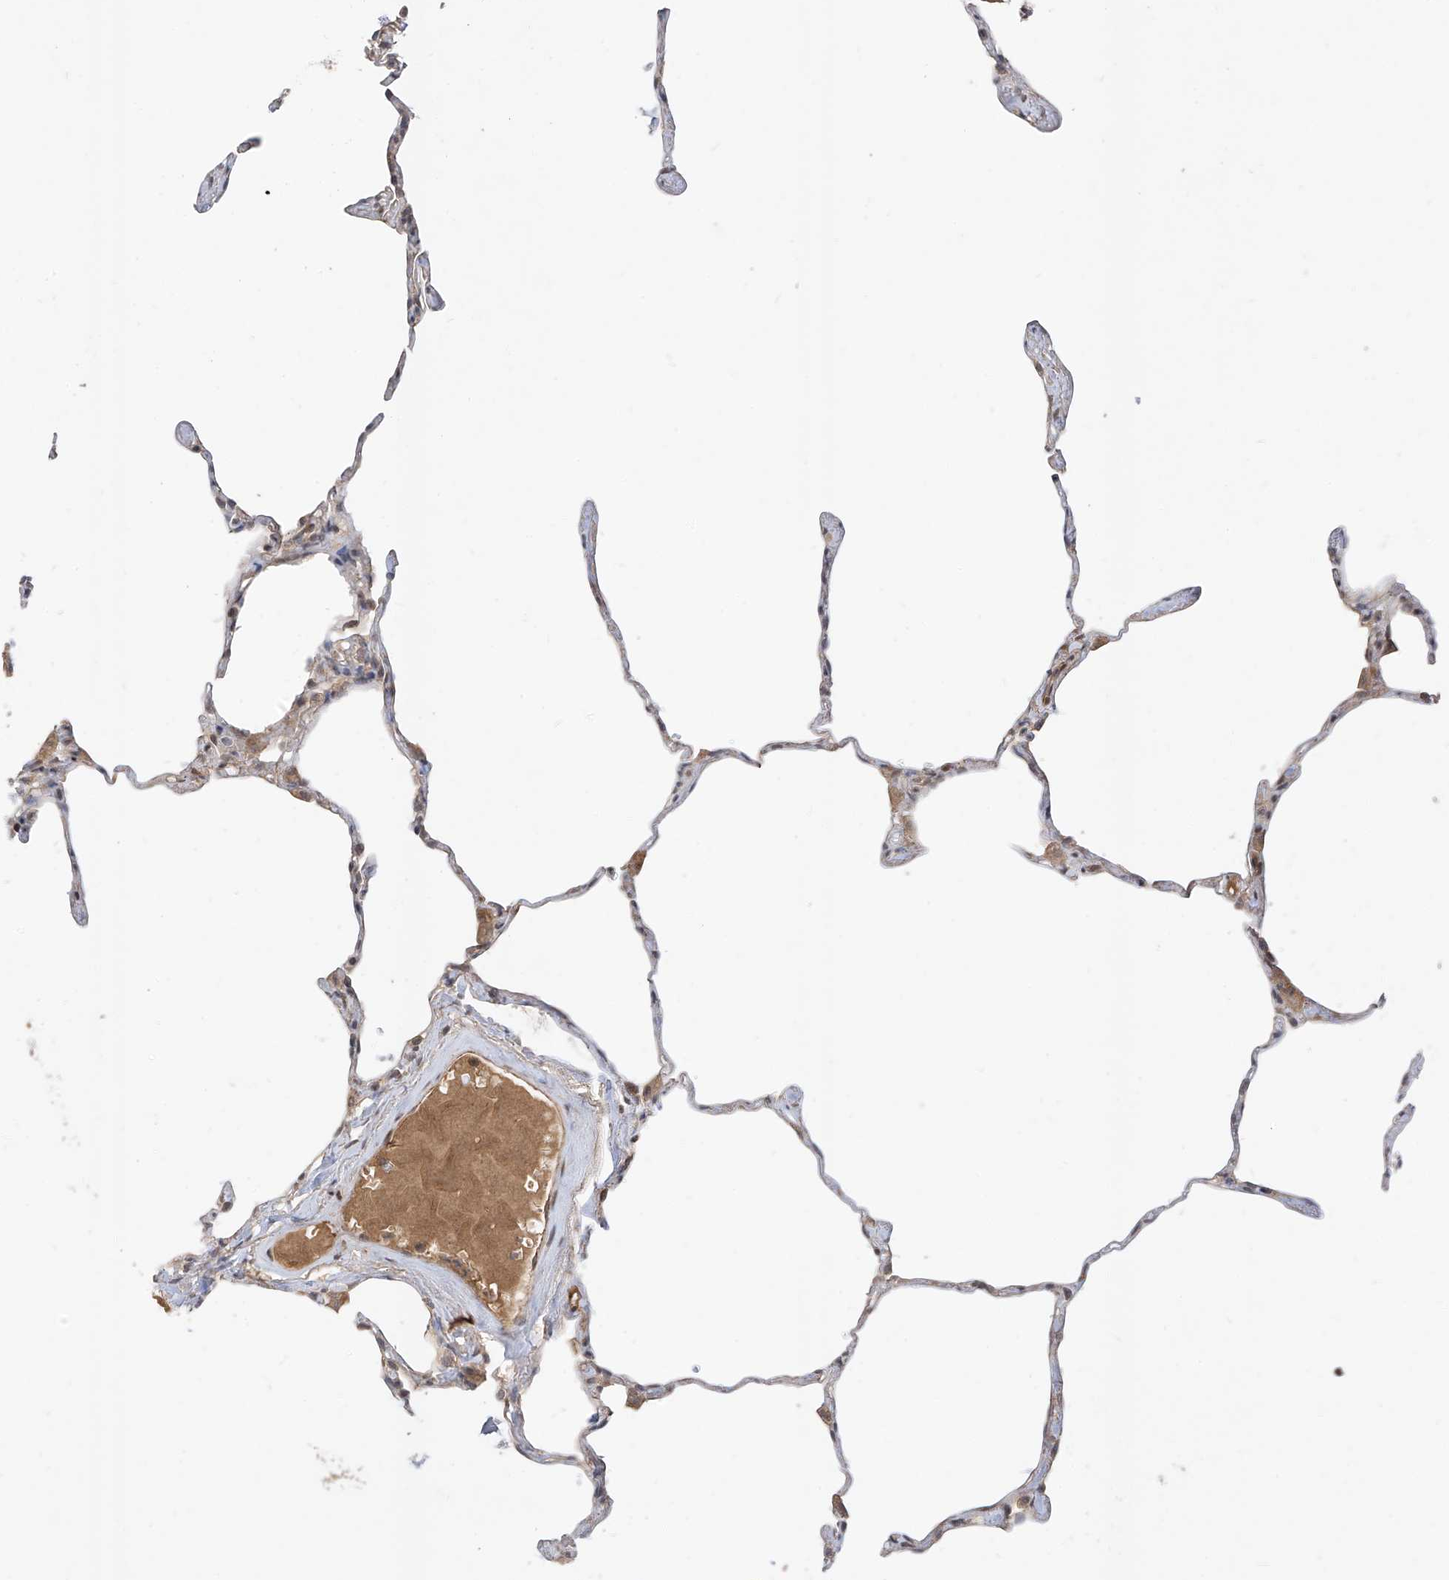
{"staining": {"intensity": "negative", "quantity": "none", "location": "none"}, "tissue": "lung", "cell_type": "Alveolar cells", "image_type": "normal", "snomed": [{"axis": "morphology", "description": "Normal tissue, NOS"}, {"axis": "topography", "description": "Lung"}], "caption": "Lung was stained to show a protein in brown. There is no significant staining in alveolar cells. (Immunohistochemistry, brightfield microscopy, high magnification).", "gene": "MRTFA", "patient": {"sex": "male", "age": 65}}